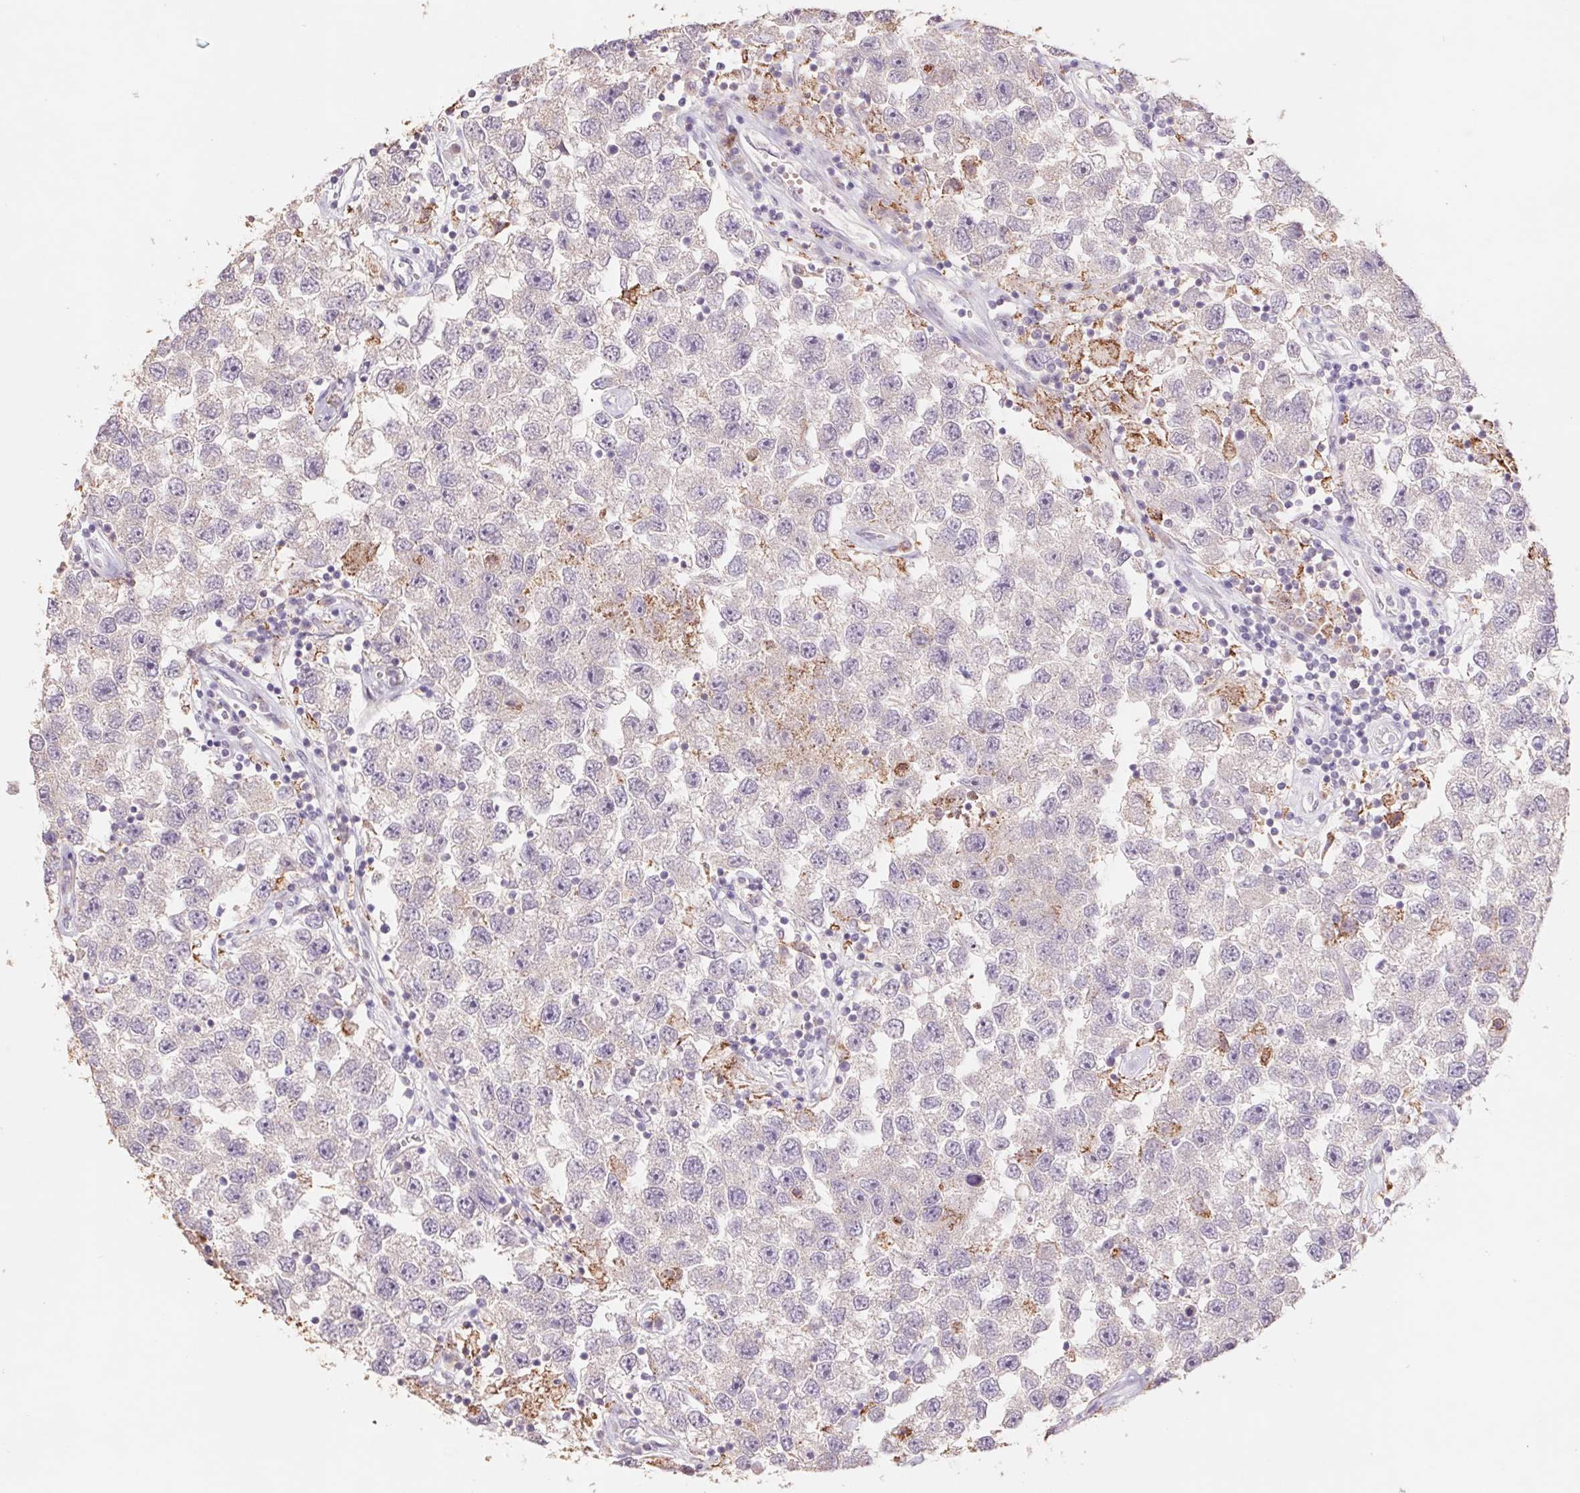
{"staining": {"intensity": "negative", "quantity": "none", "location": "none"}, "tissue": "testis cancer", "cell_type": "Tumor cells", "image_type": "cancer", "snomed": [{"axis": "morphology", "description": "Seminoma, NOS"}, {"axis": "topography", "description": "Testis"}], "caption": "DAB immunohistochemical staining of human testis cancer (seminoma) reveals no significant positivity in tumor cells. The staining was performed using DAB (3,3'-diaminobenzidine) to visualize the protein expression in brown, while the nuclei were stained in blue with hematoxylin (Magnification: 20x).", "gene": "GRM2", "patient": {"sex": "male", "age": 26}}